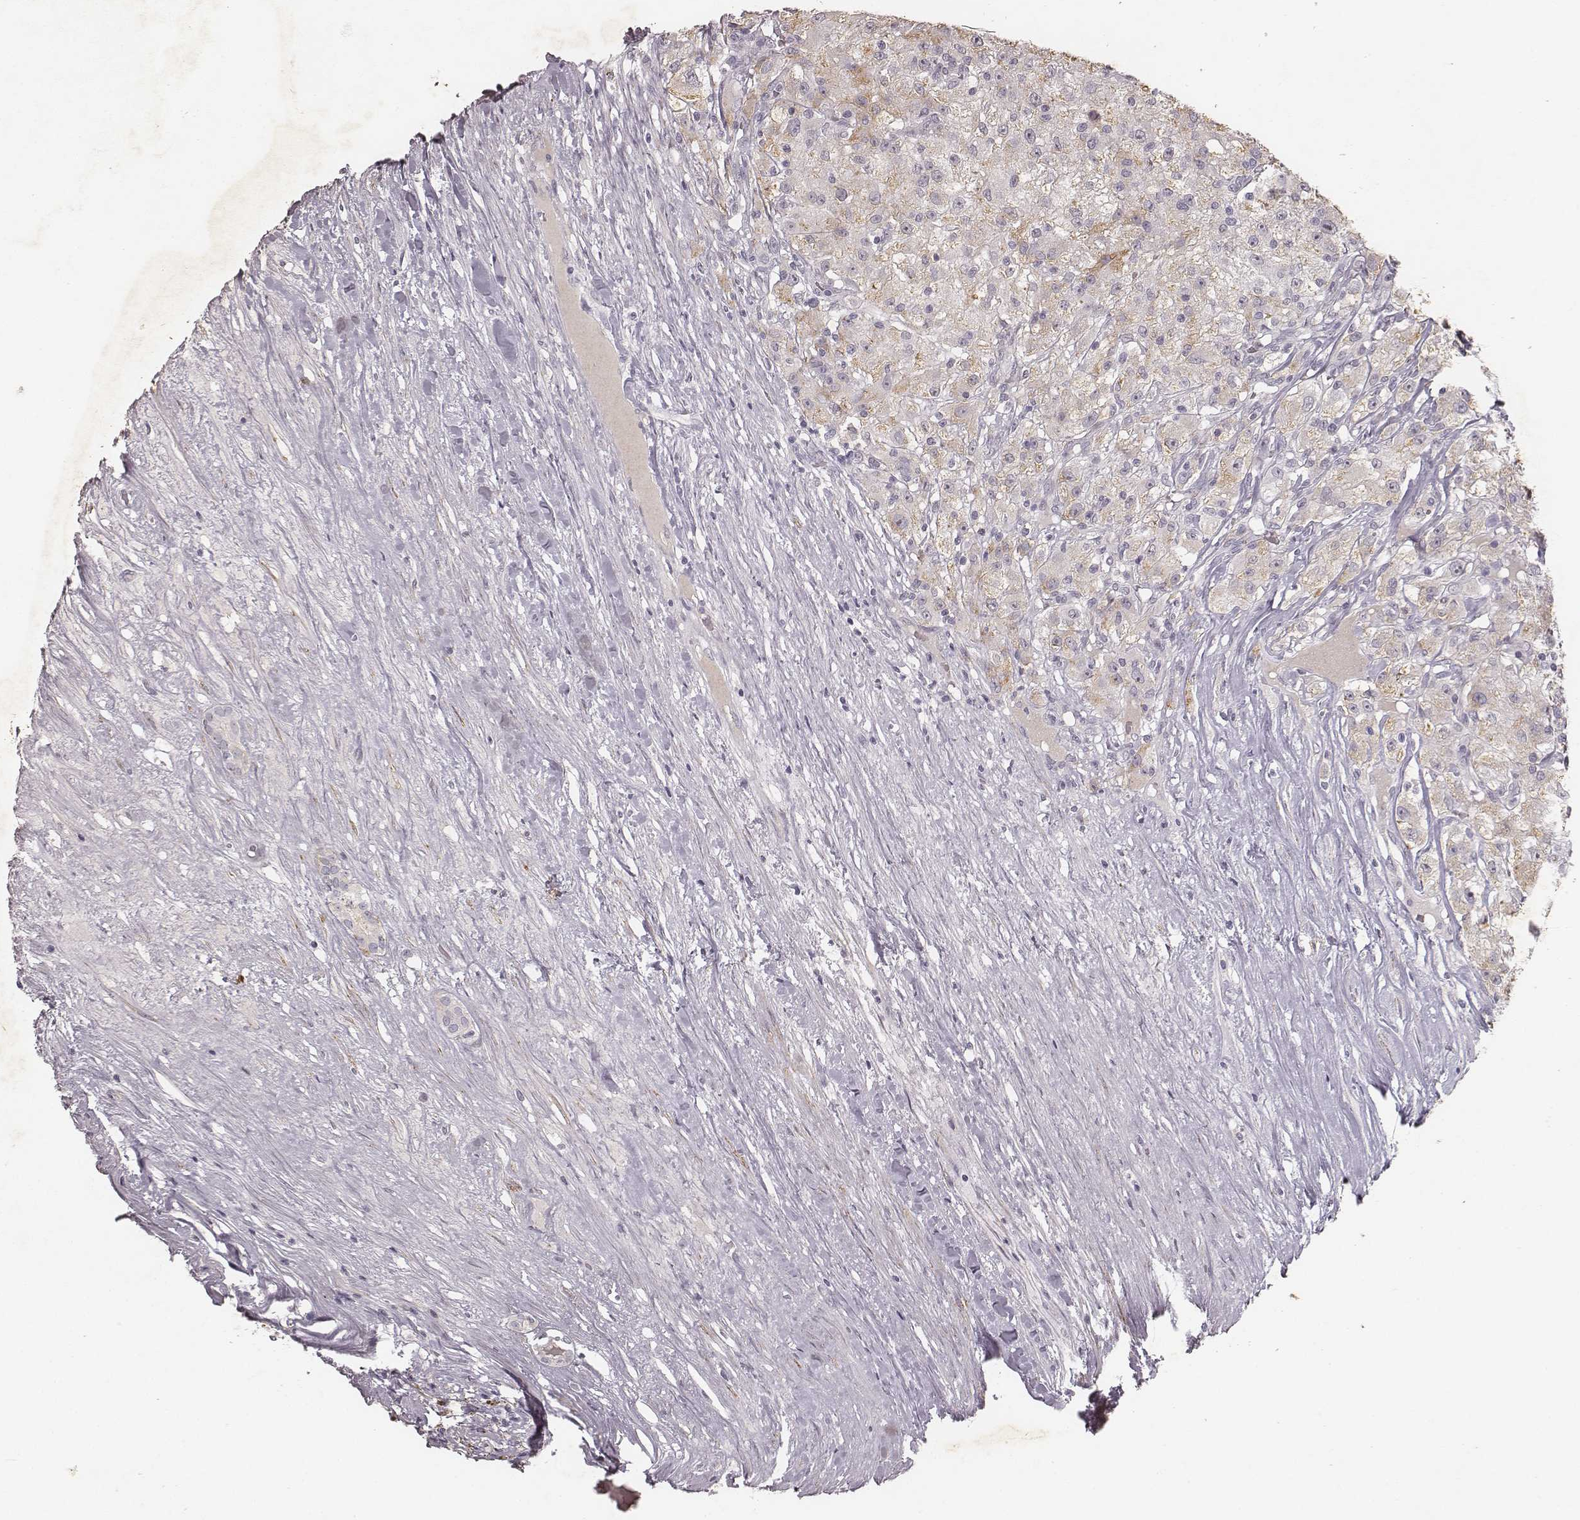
{"staining": {"intensity": "weak", "quantity": "<25%", "location": "cytoplasmic/membranous"}, "tissue": "renal cancer", "cell_type": "Tumor cells", "image_type": "cancer", "snomed": [{"axis": "morphology", "description": "Adenocarcinoma, NOS"}, {"axis": "topography", "description": "Kidney"}], "caption": "This is a photomicrograph of IHC staining of renal cancer (adenocarcinoma), which shows no positivity in tumor cells.", "gene": "MADCAM1", "patient": {"sex": "female", "age": 67}}